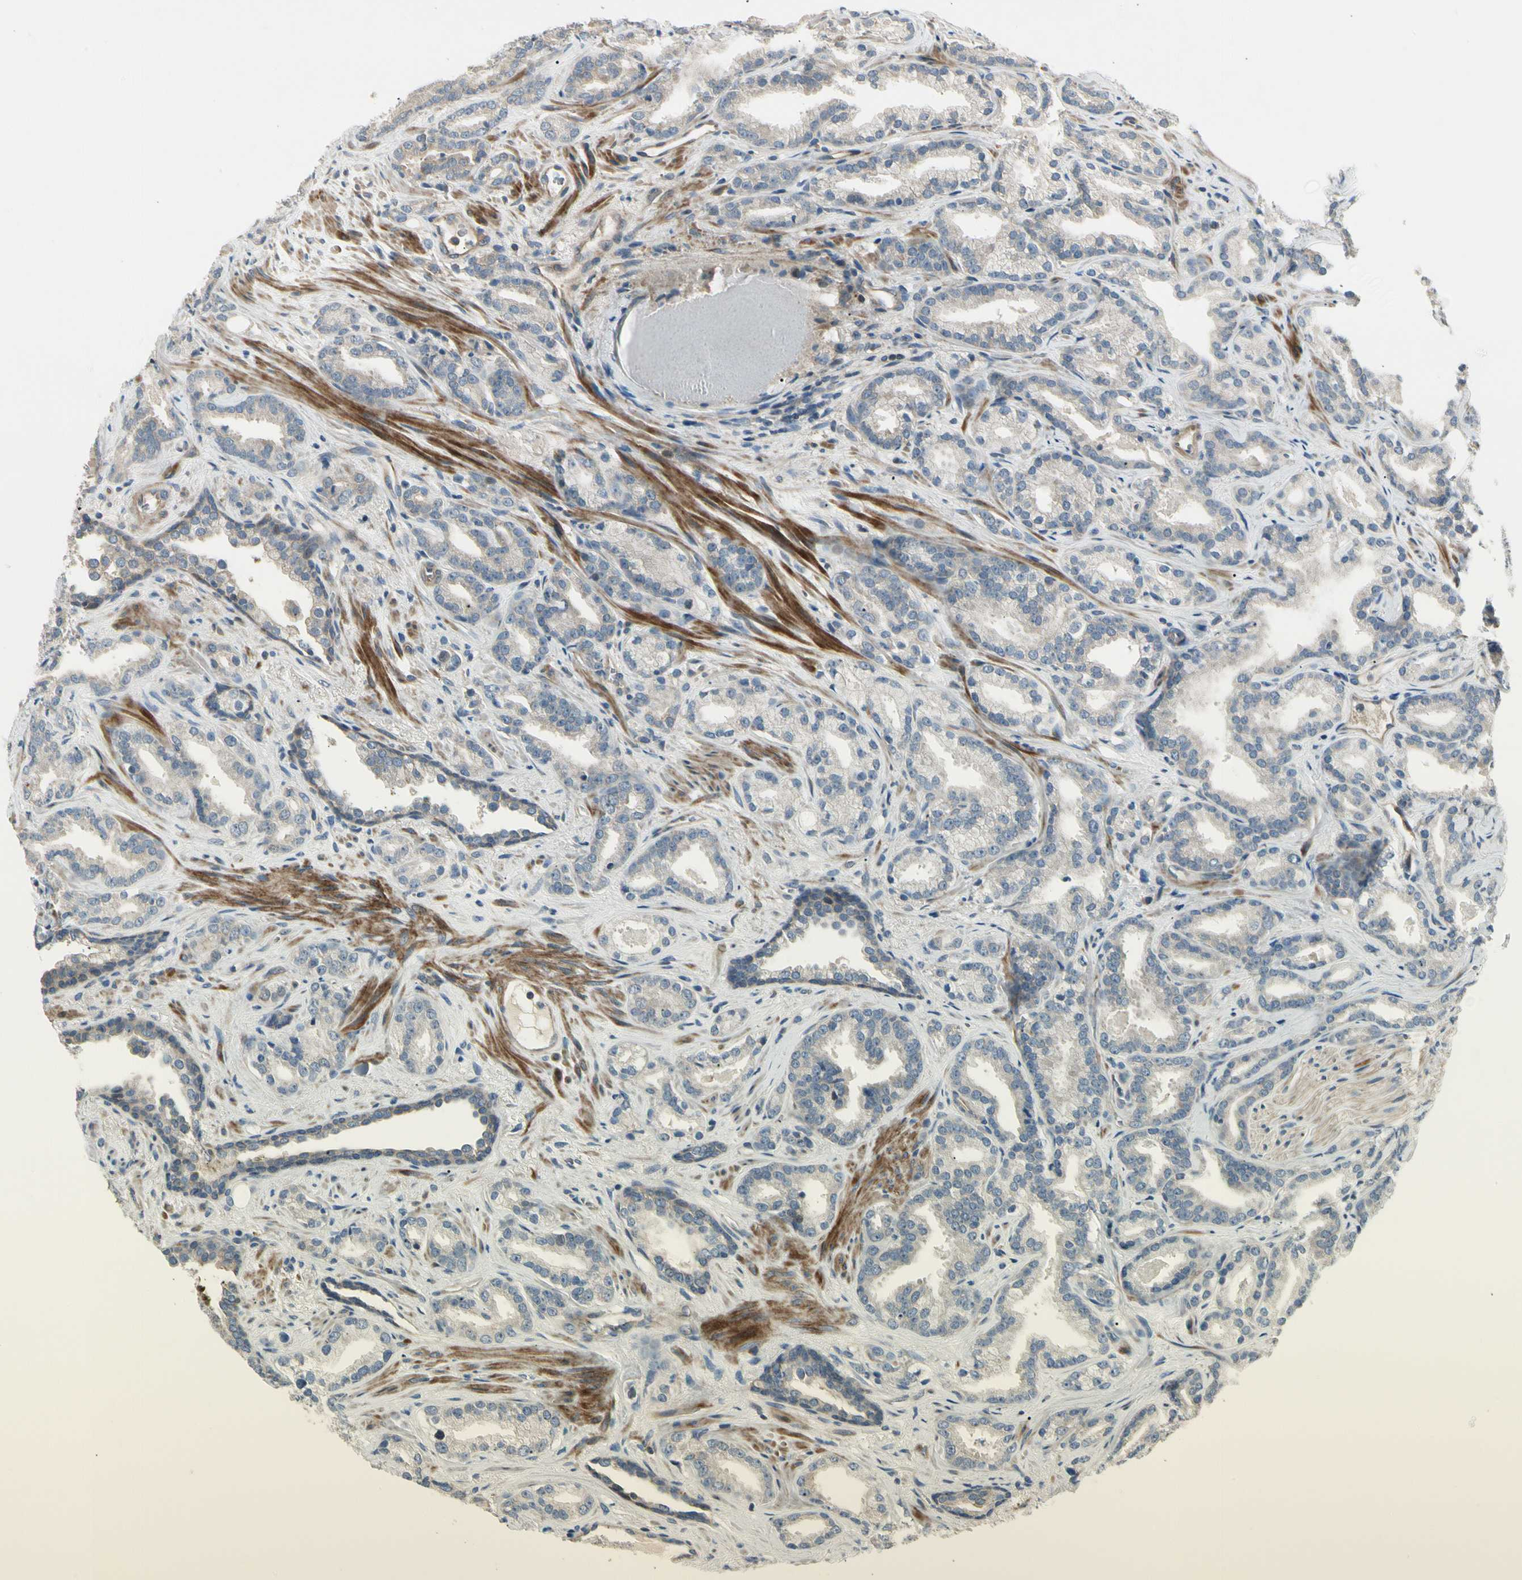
{"staining": {"intensity": "negative", "quantity": "none", "location": "none"}, "tissue": "prostate cancer", "cell_type": "Tumor cells", "image_type": "cancer", "snomed": [{"axis": "morphology", "description": "Adenocarcinoma, Low grade"}, {"axis": "topography", "description": "Prostate"}], "caption": "Tumor cells show no significant positivity in prostate cancer.", "gene": "ADGRA3", "patient": {"sex": "male", "age": 63}}